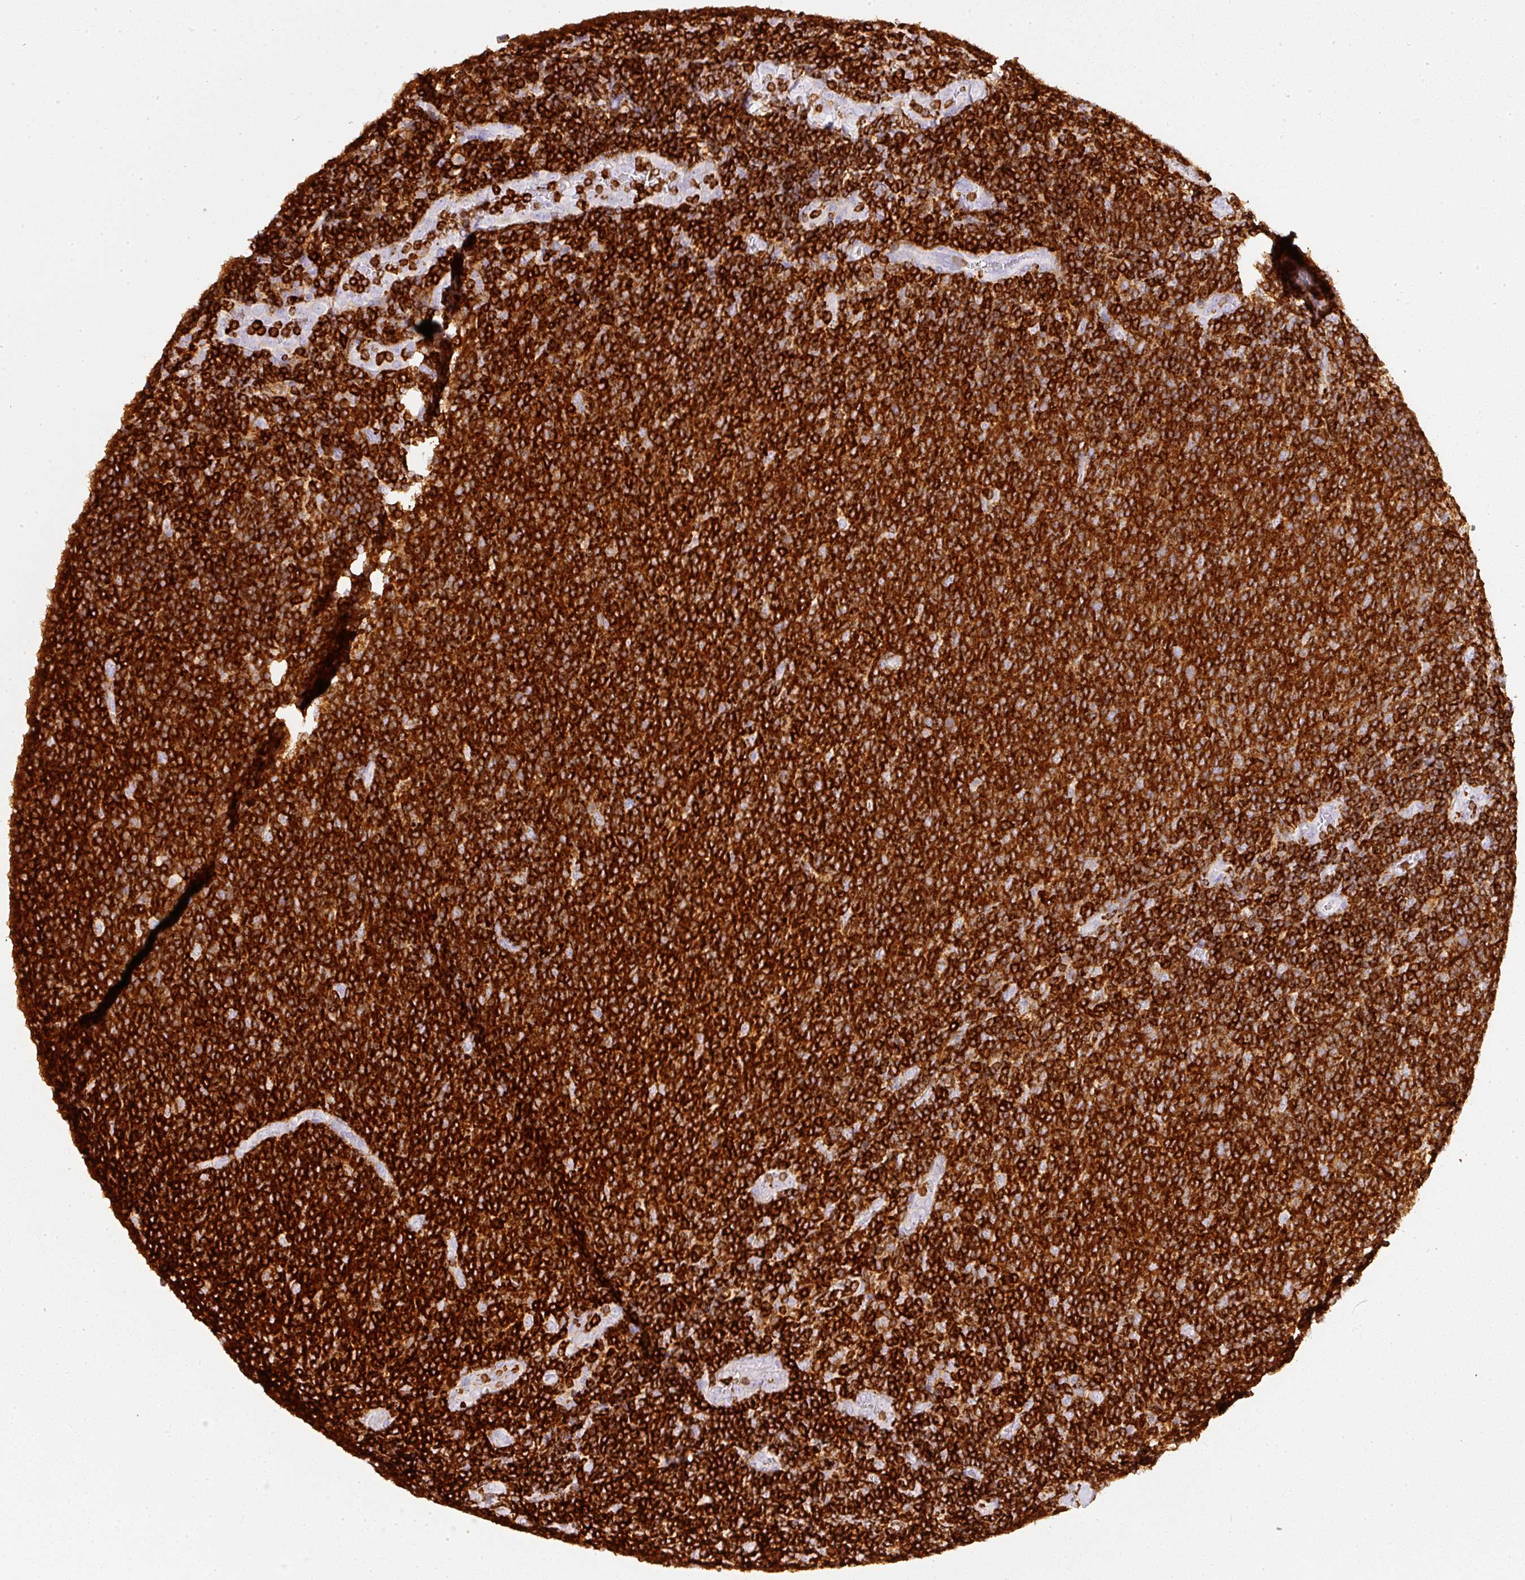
{"staining": {"intensity": "strong", "quantity": ">75%", "location": "cytoplasmic/membranous"}, "tissue": "lymphoma", "cell_type": "Tumor cells", "image_type": "cancer", "snomed": [{"axis": "morphology", "description": "Malignant lymphoma, non-Hodgkin's type, Low grade"}, {"axis": "topography", "description": "Lymph node"}], "caption": "Low-grade malignant lymphoma, non-Hodgkin's type stained with DAB (3,3'-diaminobenzidine) IHC reveals high levels of strong cytoplasmic/membranous expression in about >75% of tumor cells.", "gene": "EVL", "patient": {"sex": "male", "age": 52}}